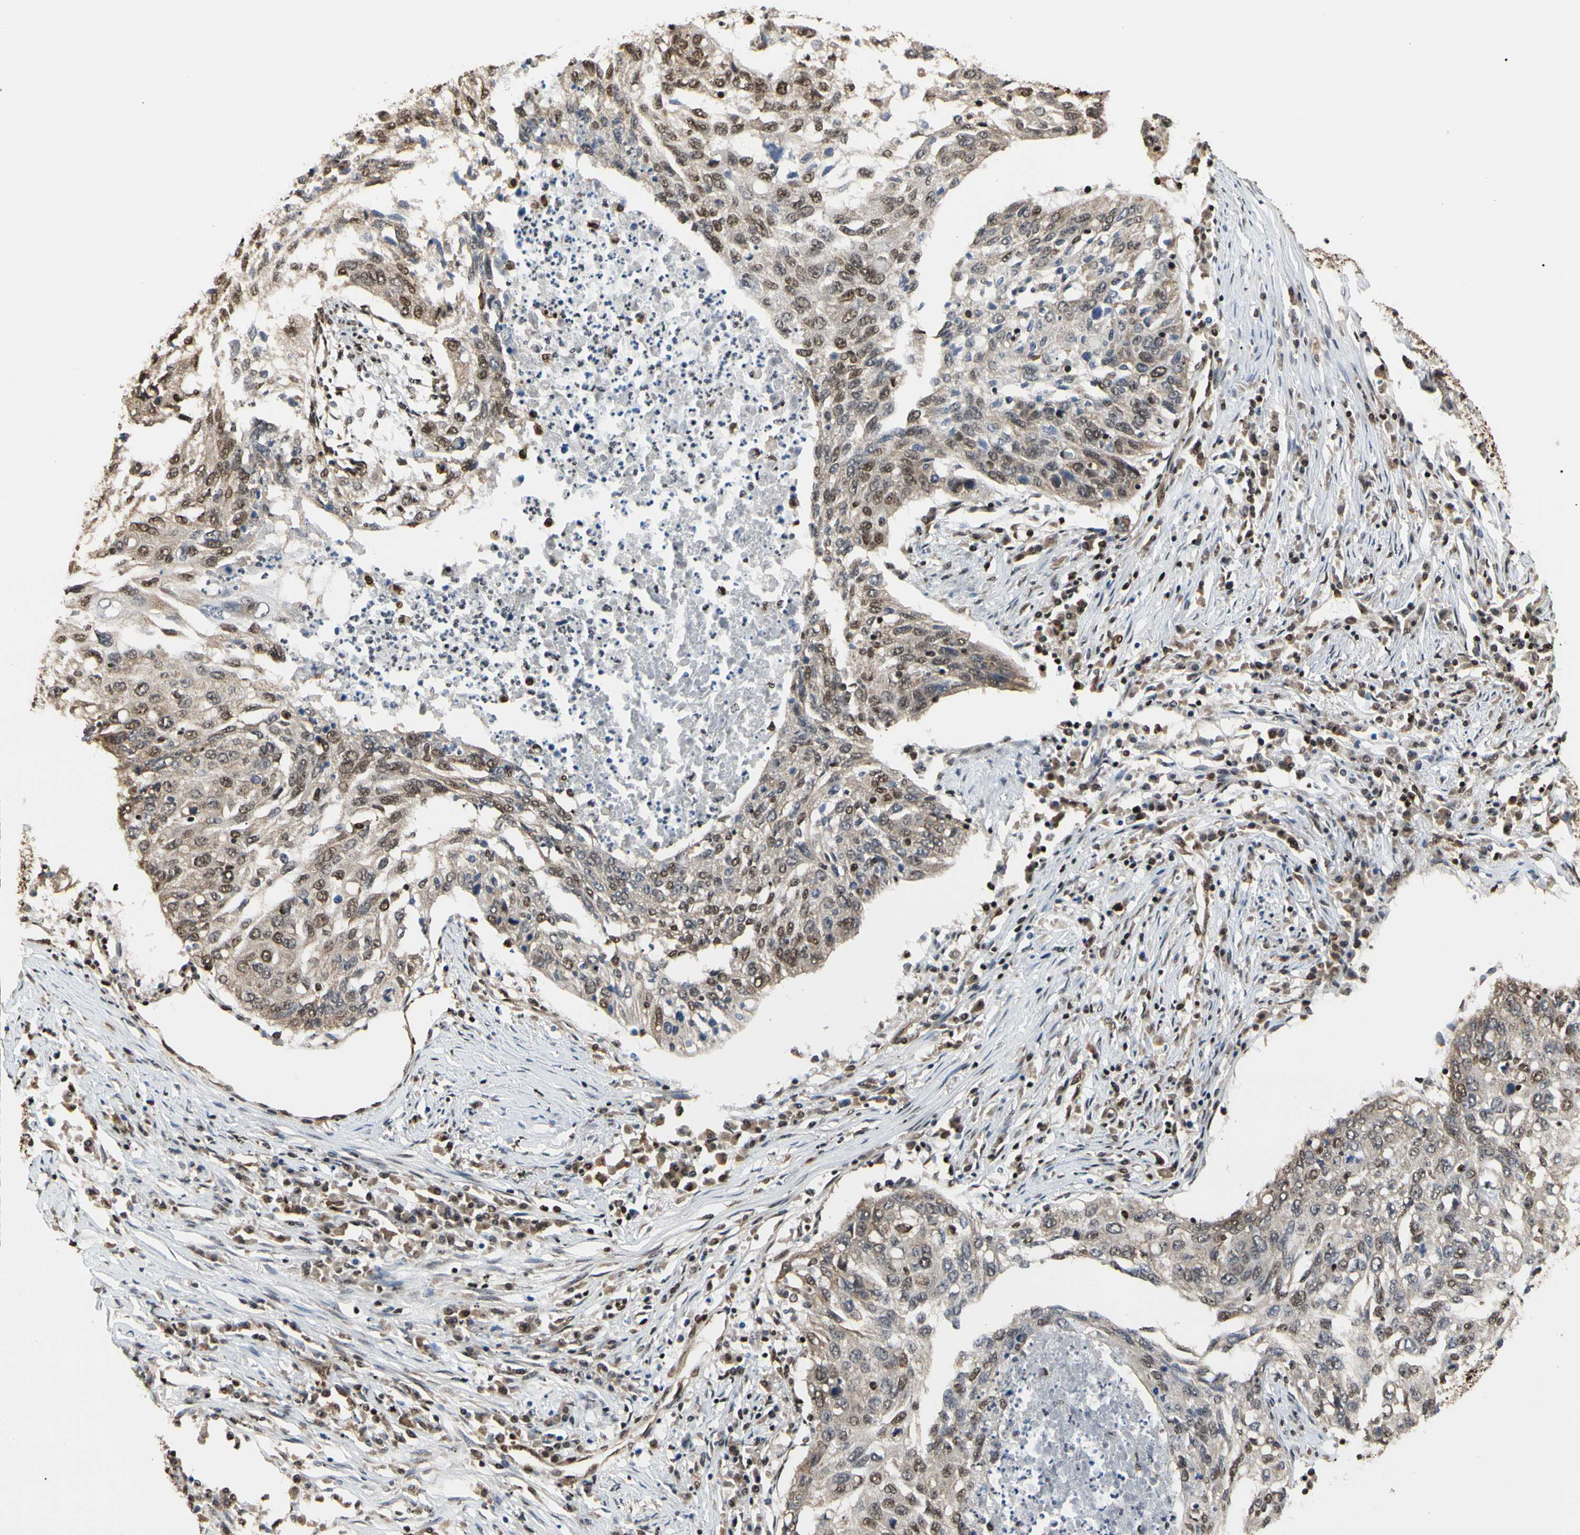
{"staining": {"intensity": "moderate", "quantity": "25%-75%", "location": "nuclear"}, "tissue": "lung cancer", "cell_type": "Tumor cells", "image_type": "cancer", "snomed": [{"axis": "morphology", "description": "Squamous cell carcinoma, NOS"}, {"axis": "topography", "description": "Lung"}], "caption": "A brown stain highlights moderate nuclear staining of a protein in human lung cancer (squamous cell carcinoma) tumor cells. (Stains: DAB (3,3'-diaminobenzidine) in brown, nuclei in blue, Microscopy: brightfield microscopy at high magnification).", "gene": "HNRNPK", "patient": {"sex": "female", "age": 63}}